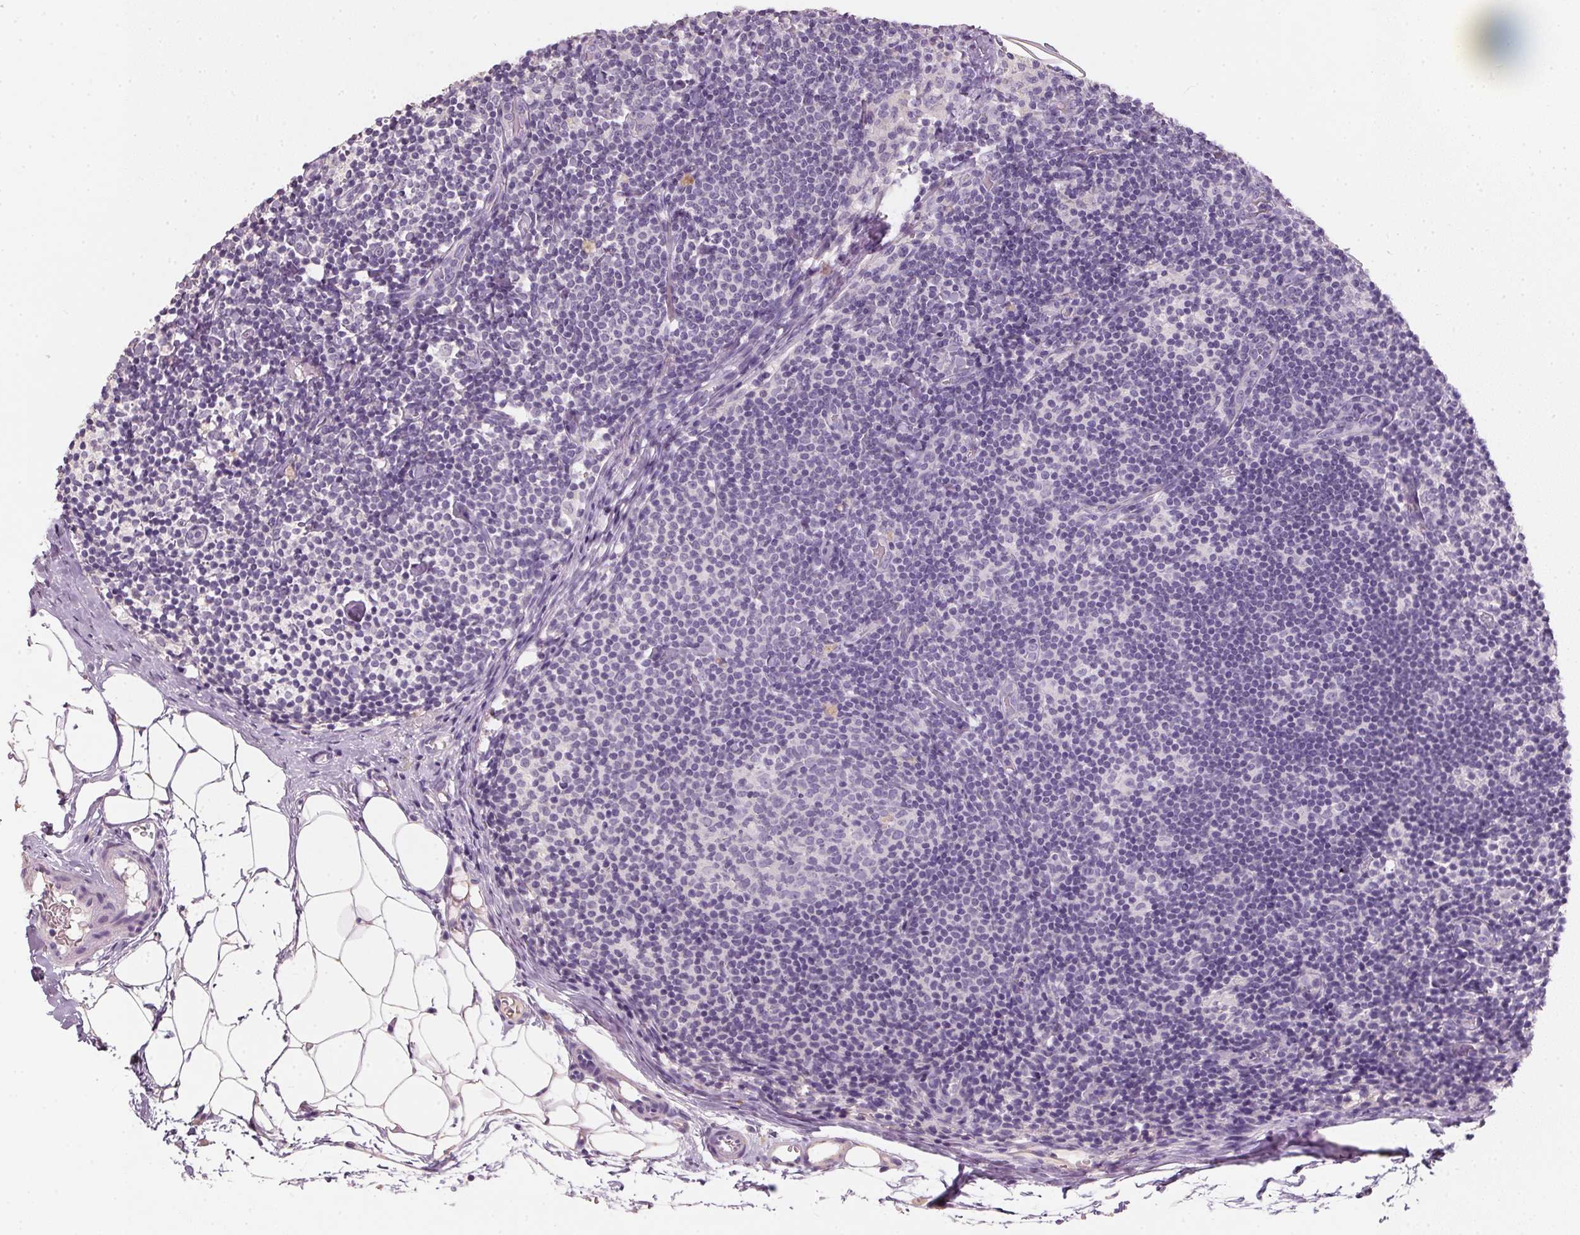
{"staining": {"intensity": "negative", "quantity": "none", "location": "none"}, "tissue": "lymph node", "cell_type": "Germinal center cells", "image_type": "normal", "snomed": [{"axis": "morphology", "description": "Normal tissue, NOS"}, {"axis": "topography", "description": "Lymph node"}], "caption": "Immunohistochemistry histopathology image of unremarkable lymph node stained for a protein (brown), which demonstrates no expression in germinal center cells. (Brightfield microscopy of DAB immunohistochemistry (IHC) at high magnification).", "gene": "HSD17B1", "patient": {"sex": "female", "age": 41}}